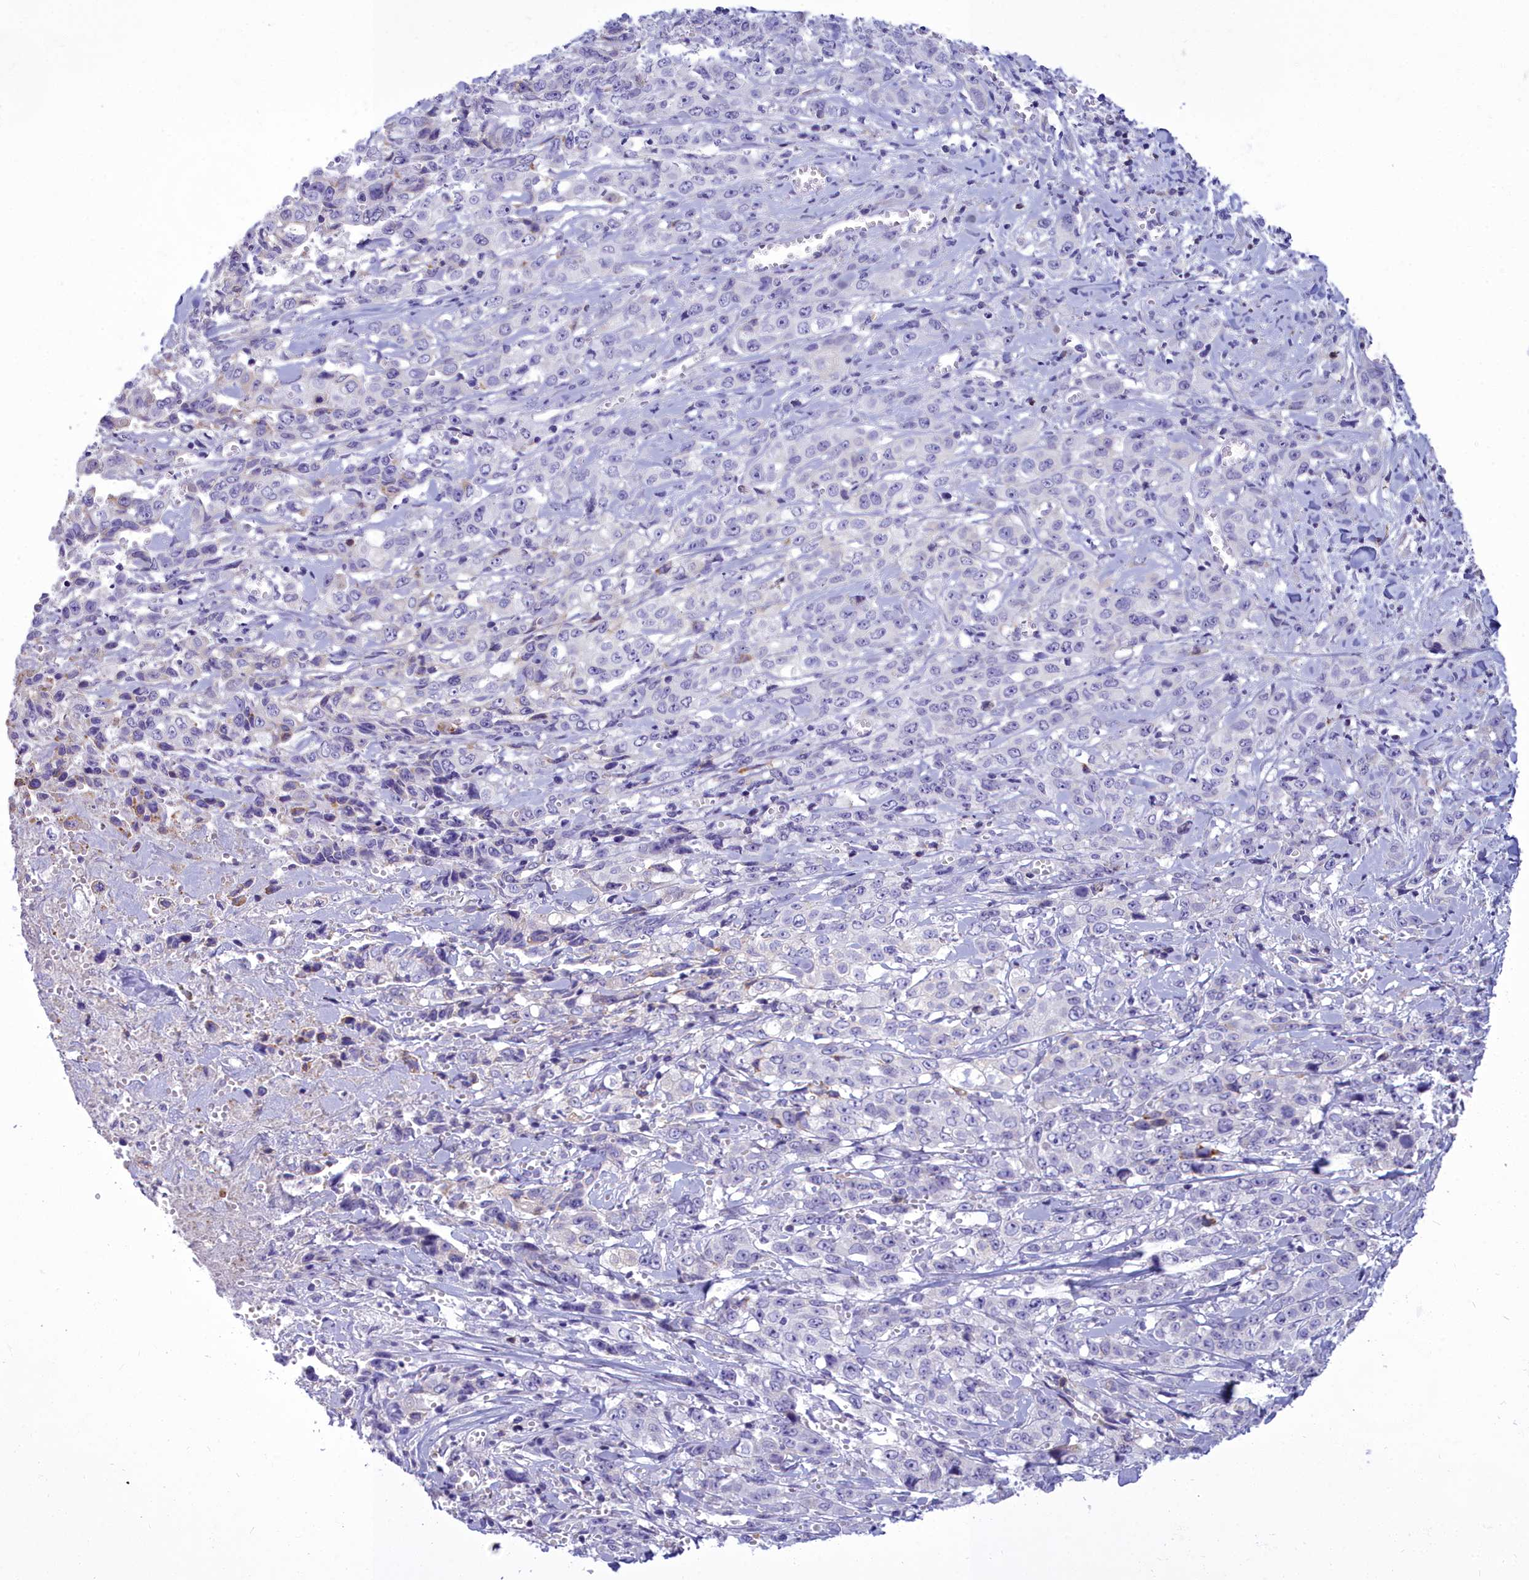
{"staining": {"intensity": "negative", "quantity": "none", "location": "none"}, "tissue": "stomach cancer", "cell_type": "Tumor cells", "image_type": "cancer", "snomed": [{"axis": "morphology", "description": "Adenocarcinoma, NOS"}, {"axis": "topography", "description": "Stomach, upper"}], "caption": "Immunohistochemical staining of adenocarcinoma (stomach) demonstrates no significant expression in tumor cells.", "gene": "CD5", "patient": {"sex": "male", "age": 62}}